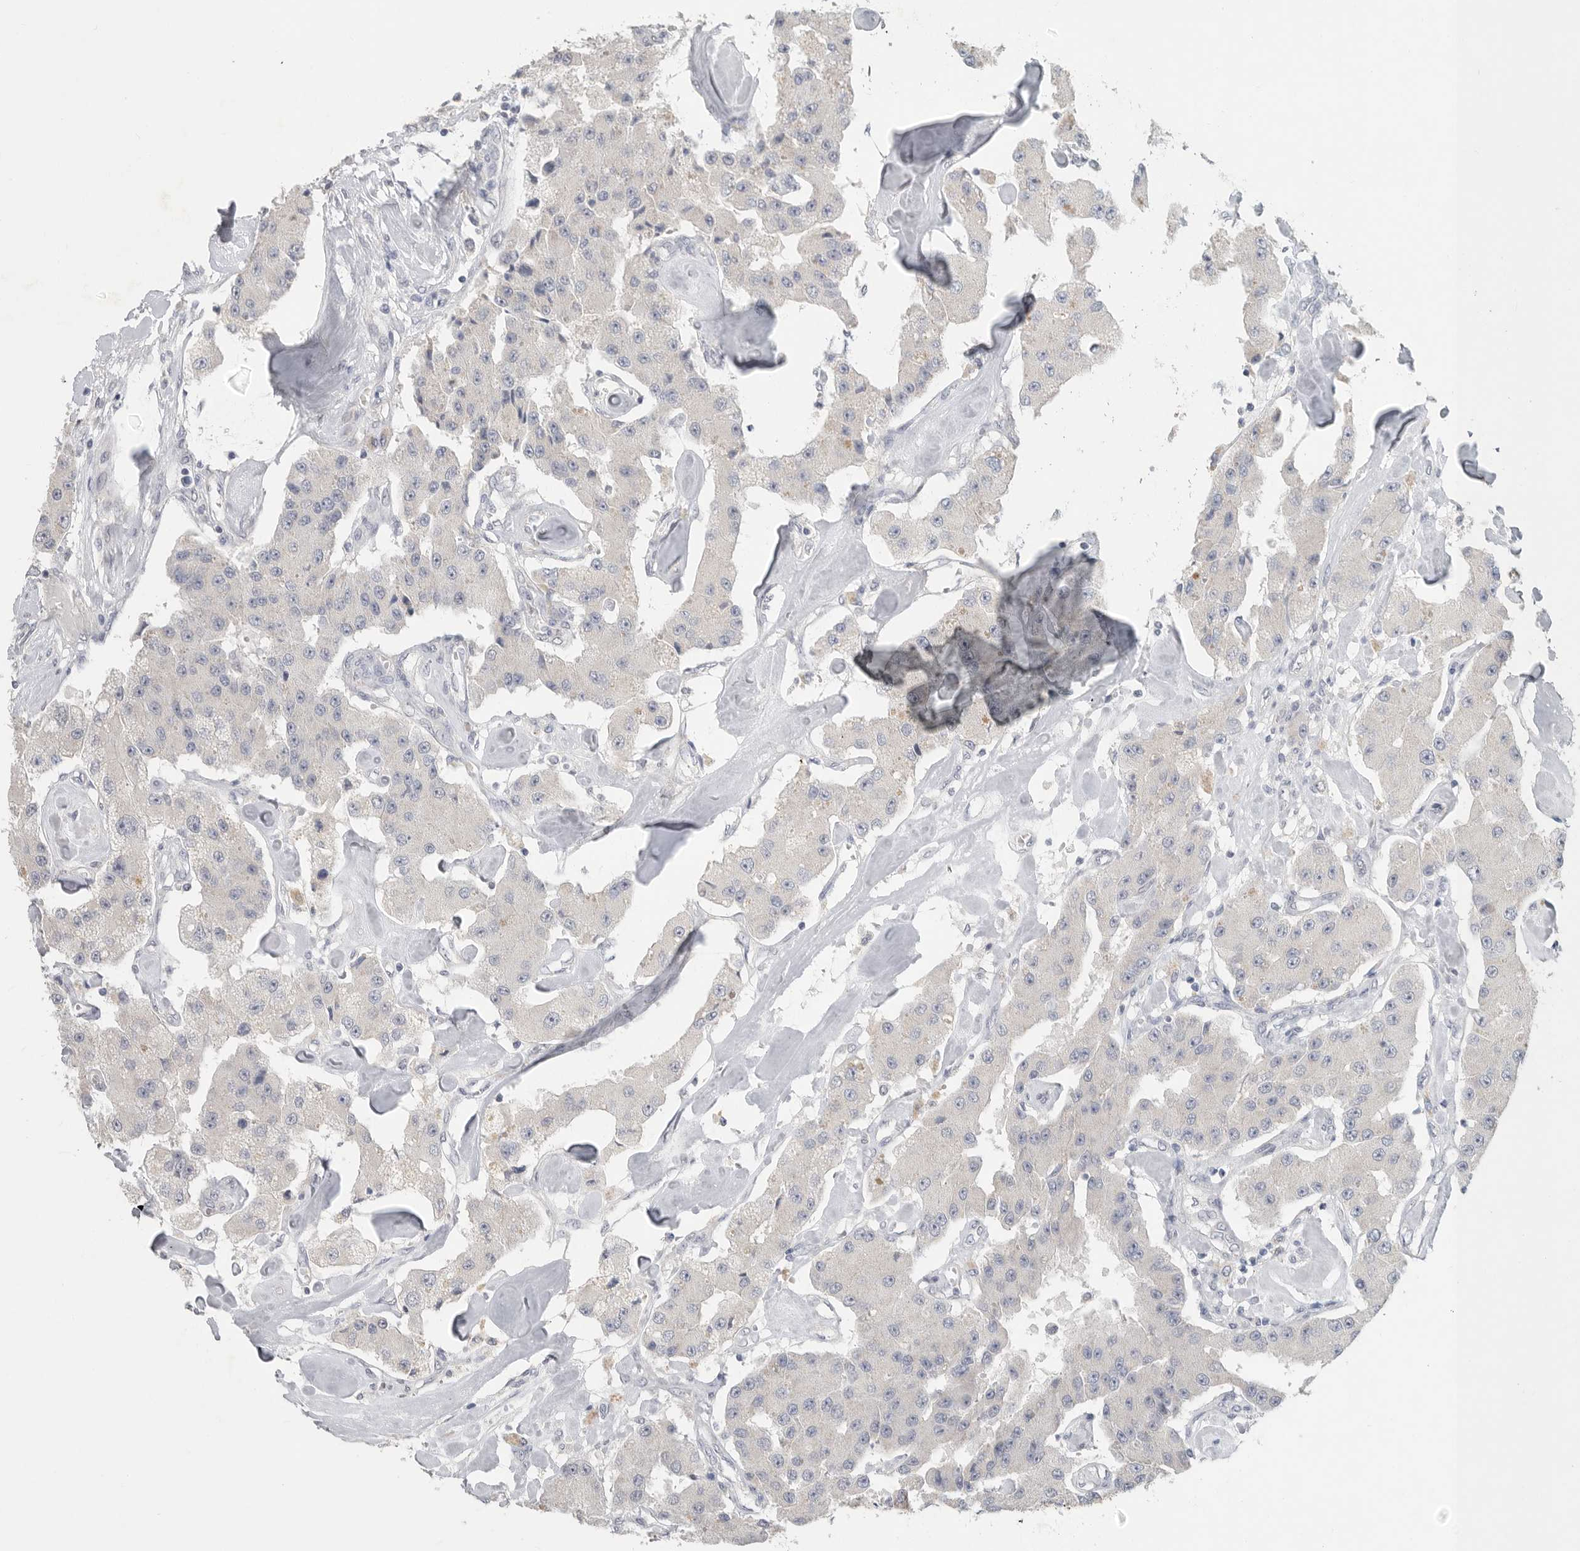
{"staining": {"intensity": "negative", "quantity": "none", "location": "none"}, "tissue": "carcinoid", "cell_type": "Tumor cells", "image_type": "cancer", "snomed": [{"axis": "morphology", "description": "Carcinoid, malignant, NOS"}, {"axis": "topography", "description": "Pancreas"}], "caption": "This is a histopathology image of immunohistochemistry staining of carcinoid (malignant), which shows no positivity in tumor cells.", "gene": "REG4", "patient": {"sex": "male", "age": 41}}